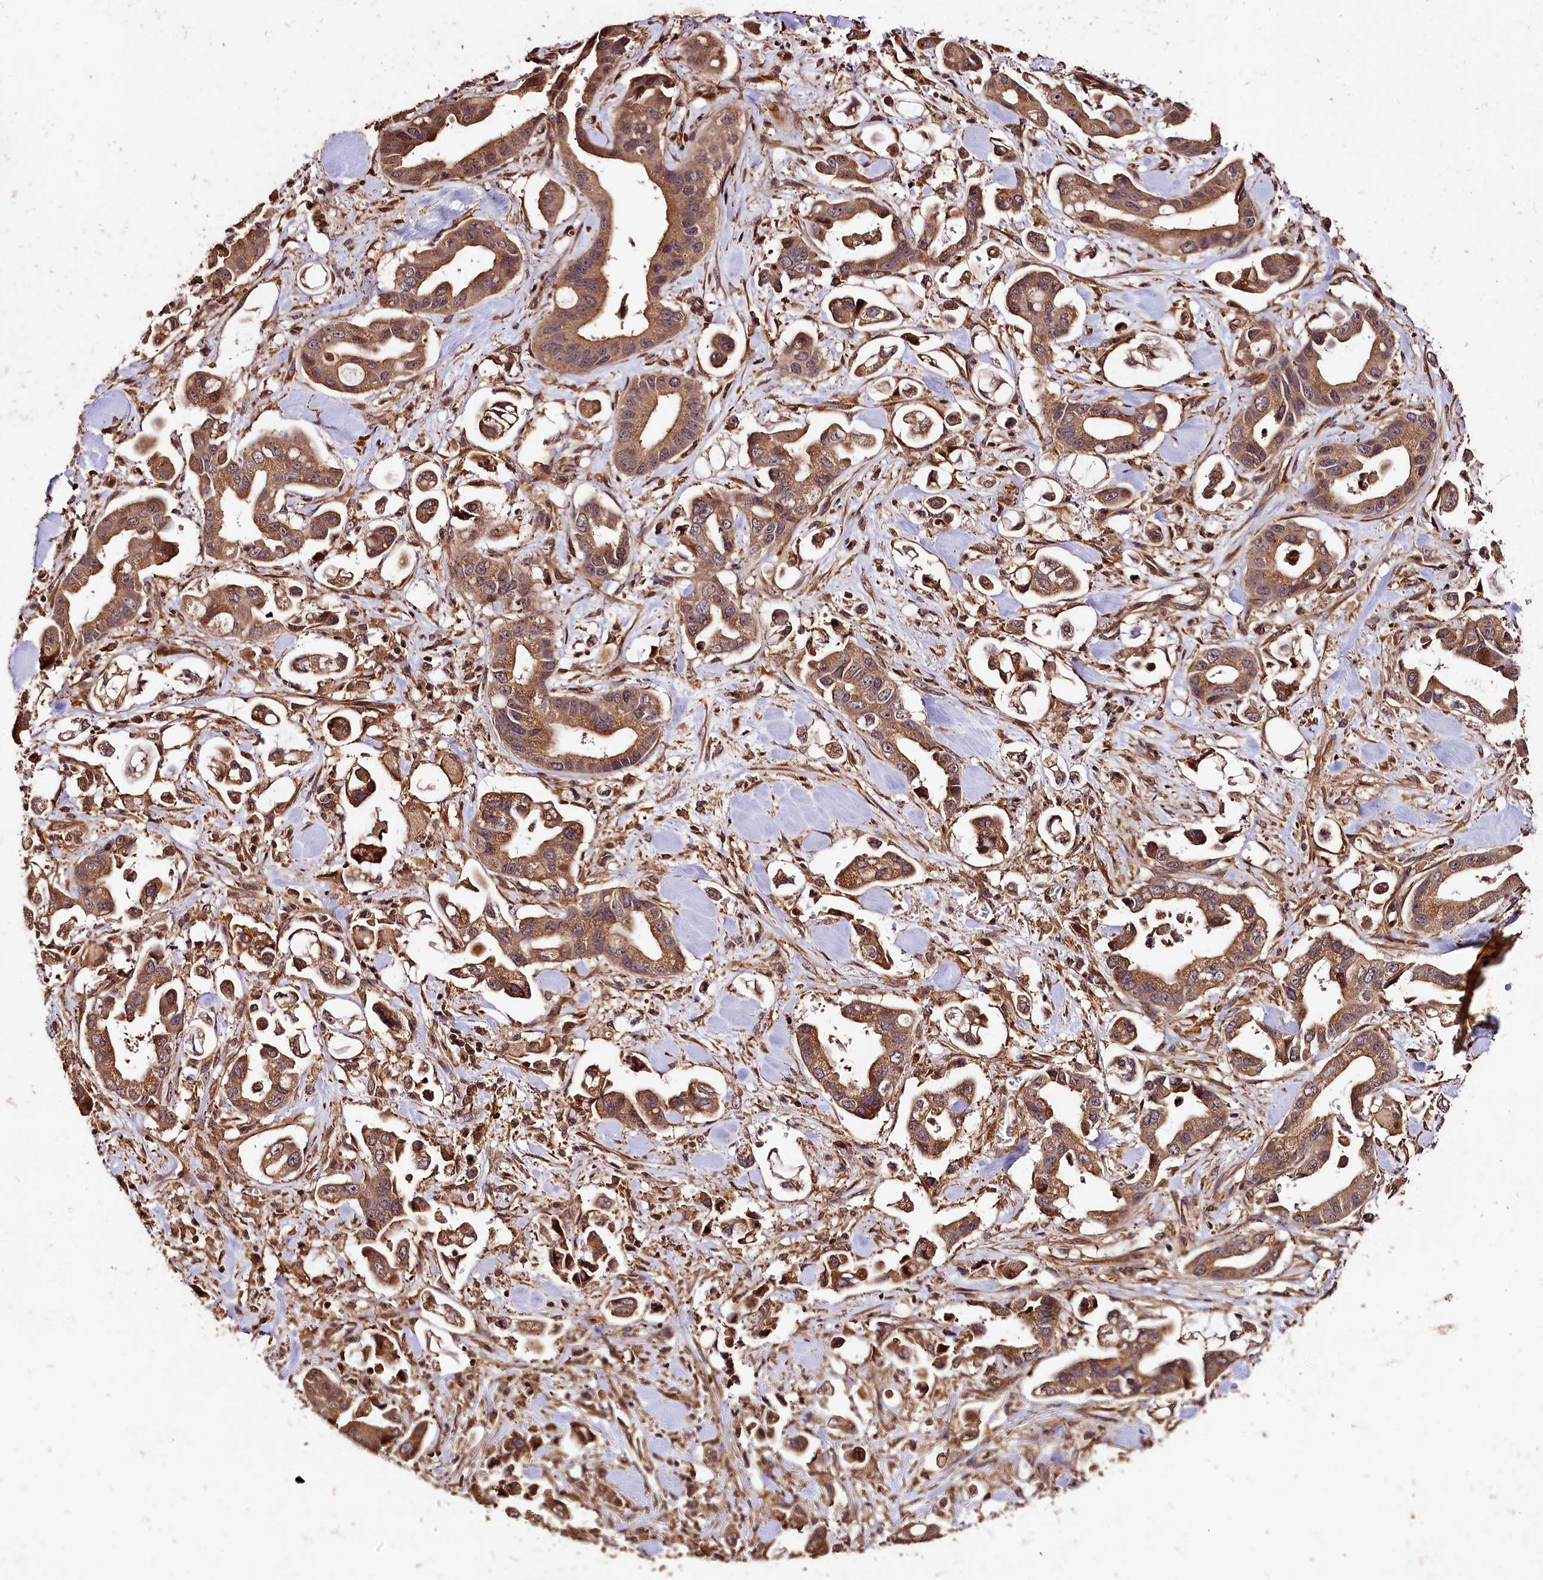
{"staining": {"intensity": "moderate", "quantity": ">75%", "location": "cytoplasmic/membranous"}, "tissue": "stomach cancer", "cell_type": "Tumor cells", "image_type": "cancer", "snomed": [{"axis": "morphology", "description": "Adenocarcinoma, NOS"}, {"axis": "topography", "description": "Stomach"}], "caption": "Human stomach adenocarcinoma stained with a protein marker exhibits moderate staining in tumor cells.", "gene": "KPTN", "patient": {"sex": "male", "age": 62}}